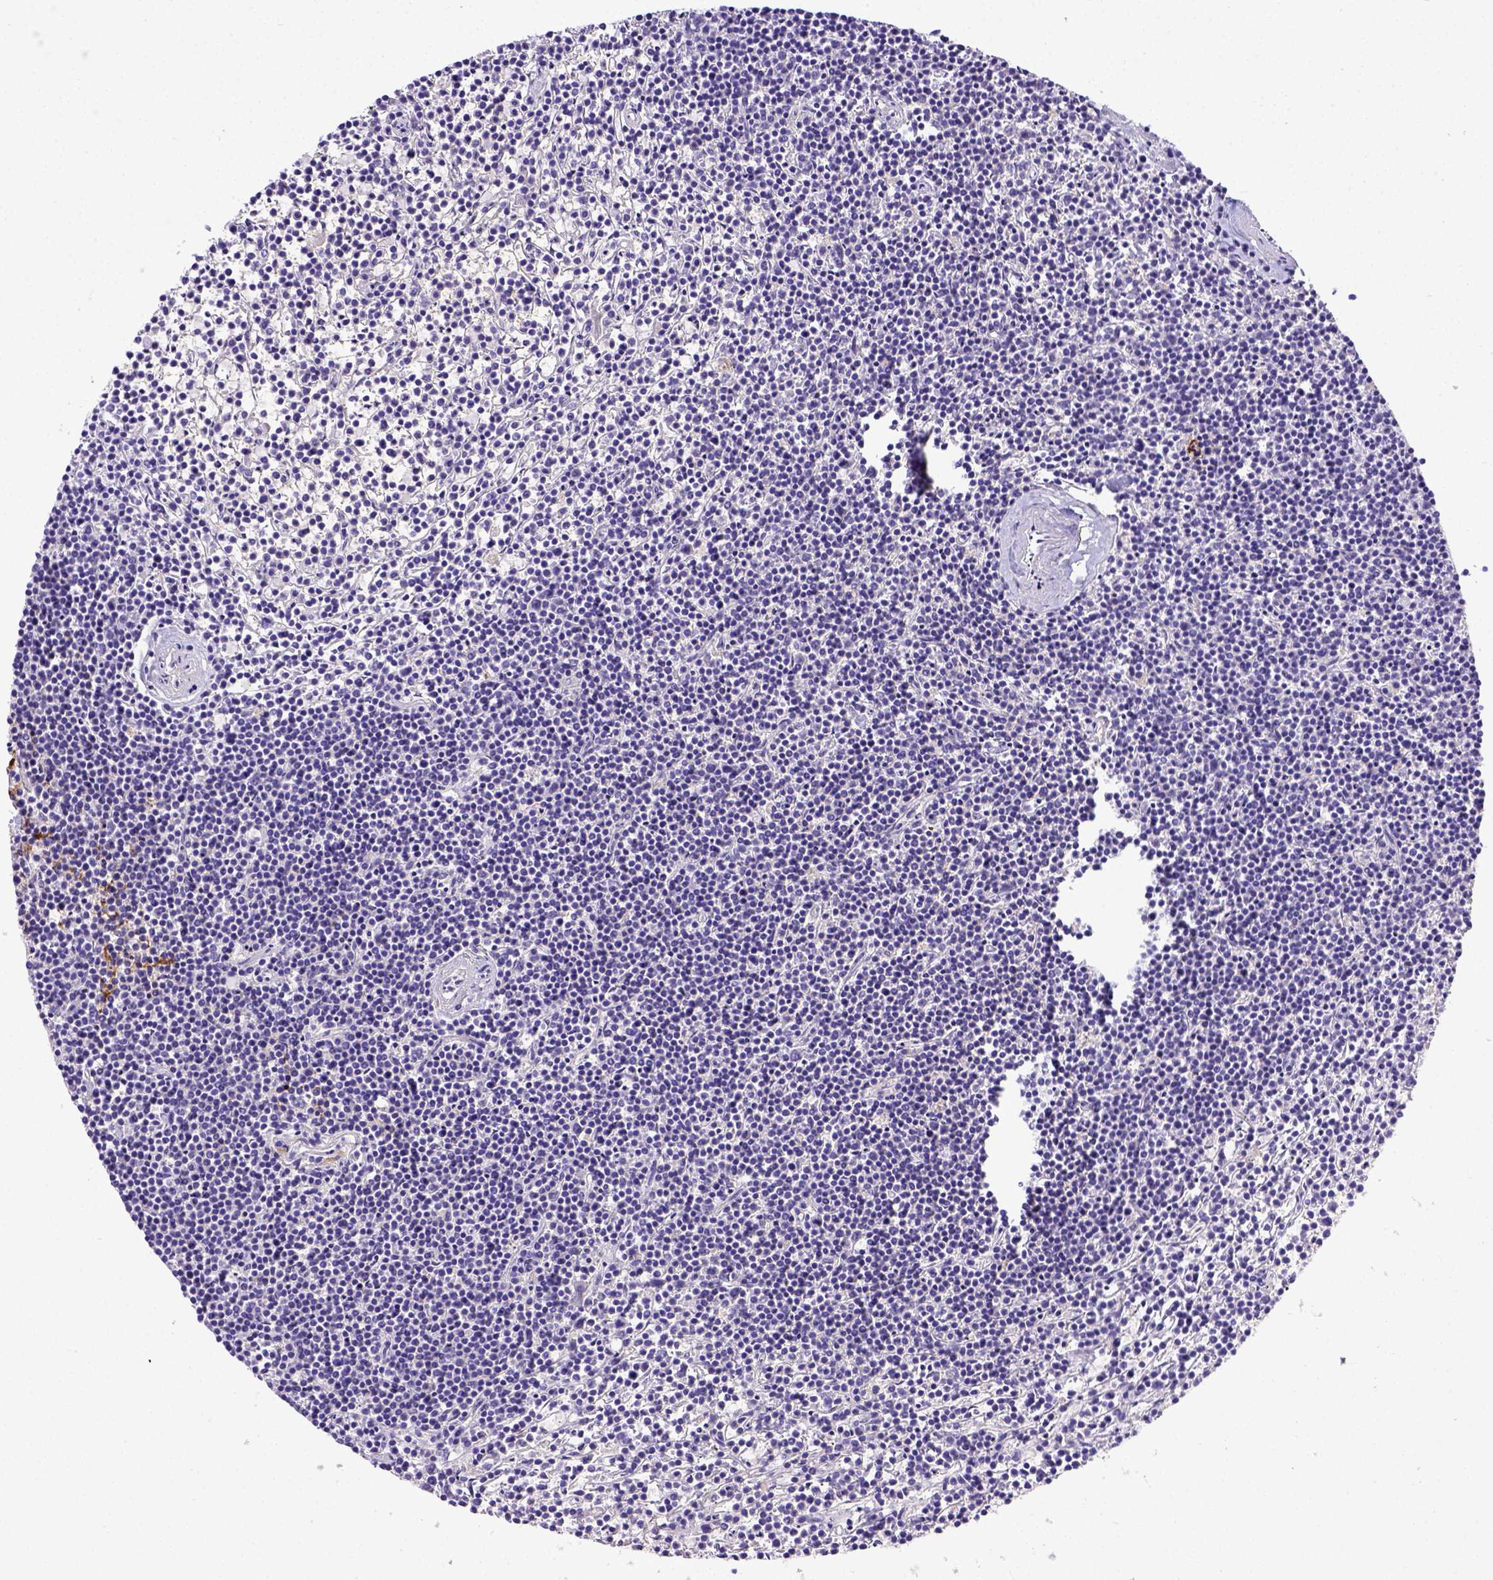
{"staining": {"intensity": "negative", "quantity": "none", "location": "none"}, "tissue": "lymphoma", "cell_type": "Tumor cells", "image_type": "cancer", "snomed": [{"axis": "morphology", "description": "Malignant lymphoma, non-Hodgkin's type, Low grade"}, {"axis": "topography", "description": "Spleen"}], "caption": "The micrograph displays no staining of tumor cells in low-grade malignant lymphoma, non-Hodgkin's type.", "gene": "BTN1A1", "patient": {"sex": "female", "age": 19}}